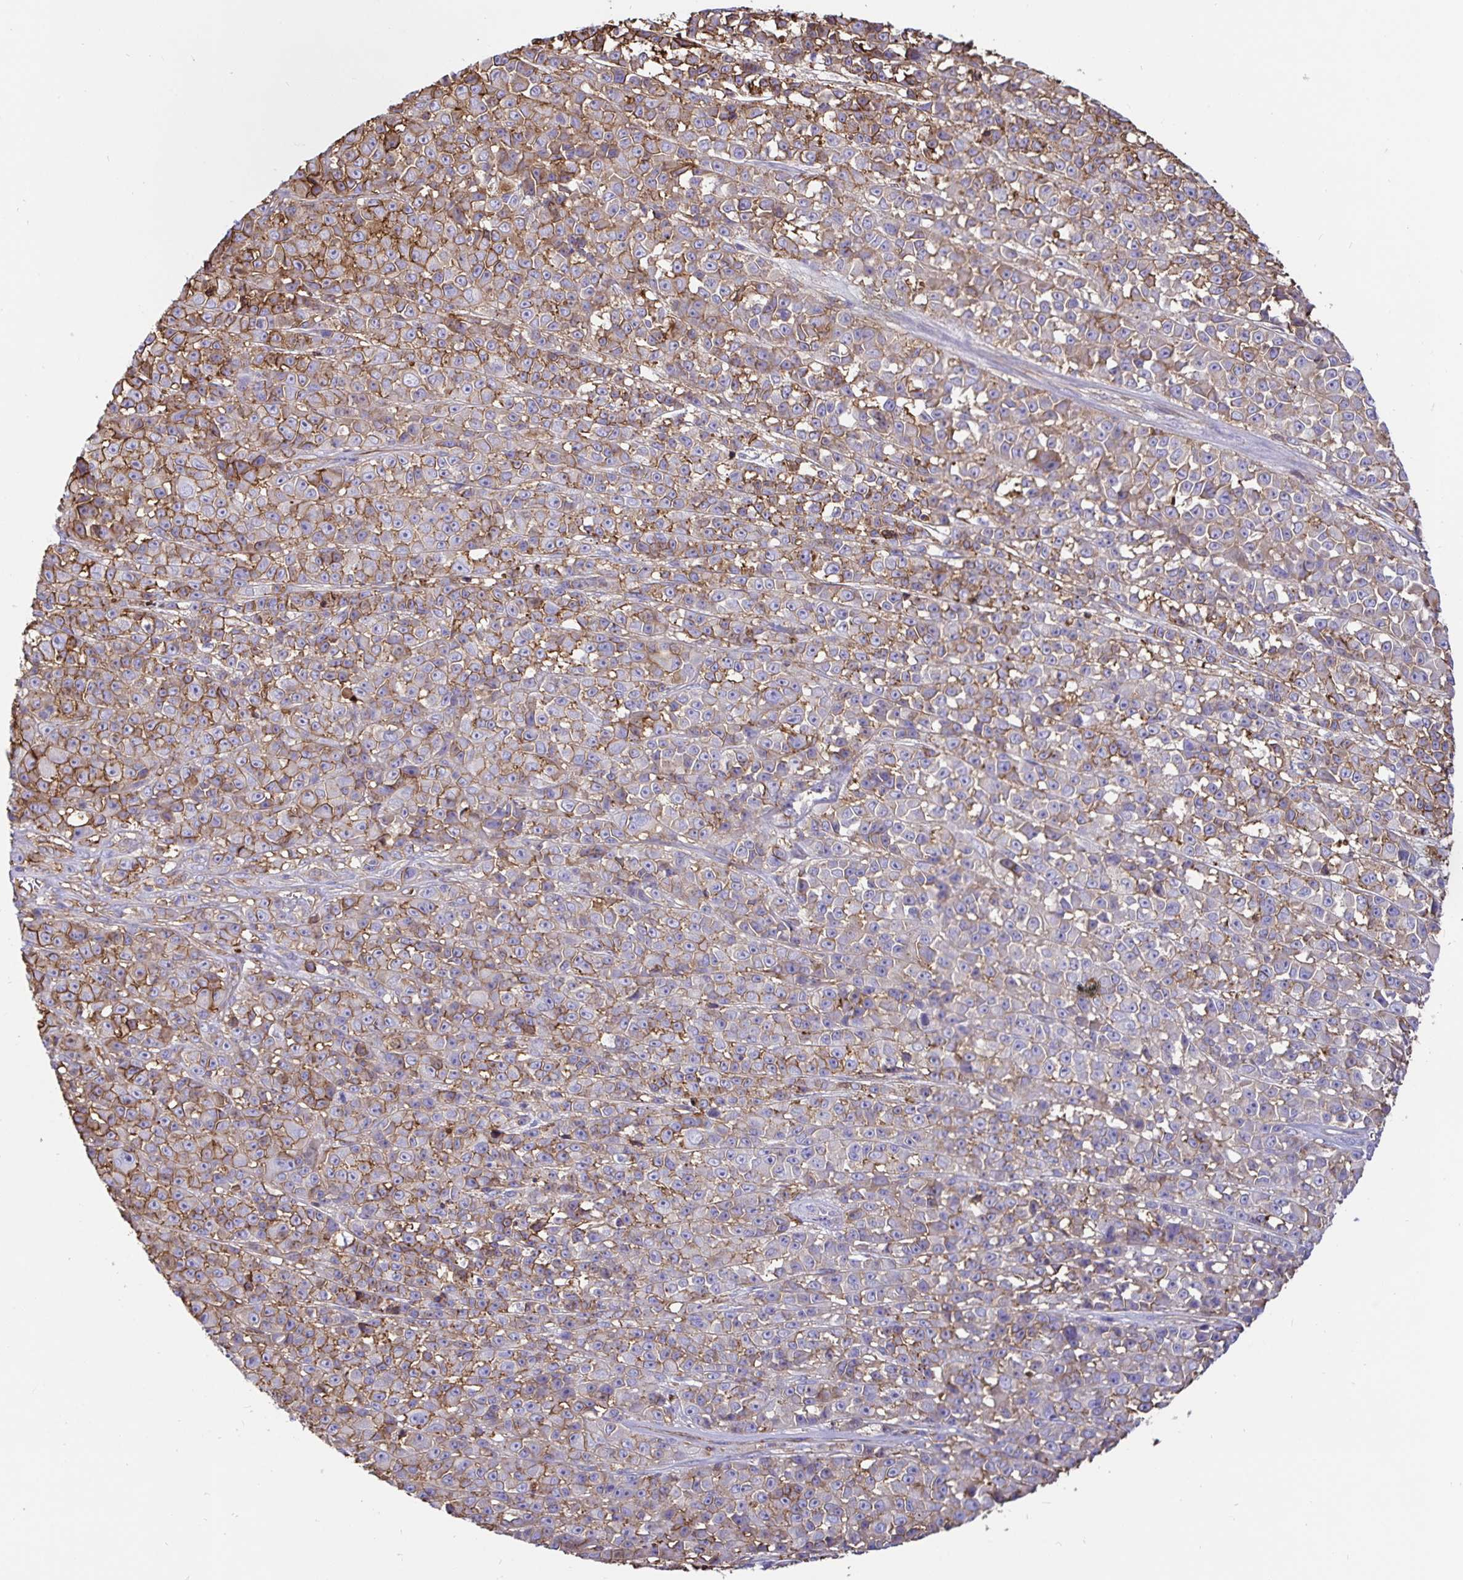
{"staining": {"intensity": "moderate", "quantity": "25%-75%", "location": "cytoplasmic/membranous"}, "tissue": "melanoma", "cell_type": "Tumor cells", "image_type": "cancer", "snomed": [{"axis": "morphology", "description": "Malignant melanoma, NOS"}, {"axis": "topography", "description": "Skin"}, {"axis": "topography", "description": "Skin of back"}], "caption": "Protein expression analysis of malignant melanoma demonstrates moderate cytoplasmic/membranous positivity in approximately 25%-75% of tumor cells.", "gene": "ANXA2", "patient": {"sex": "male", "age": 91}}